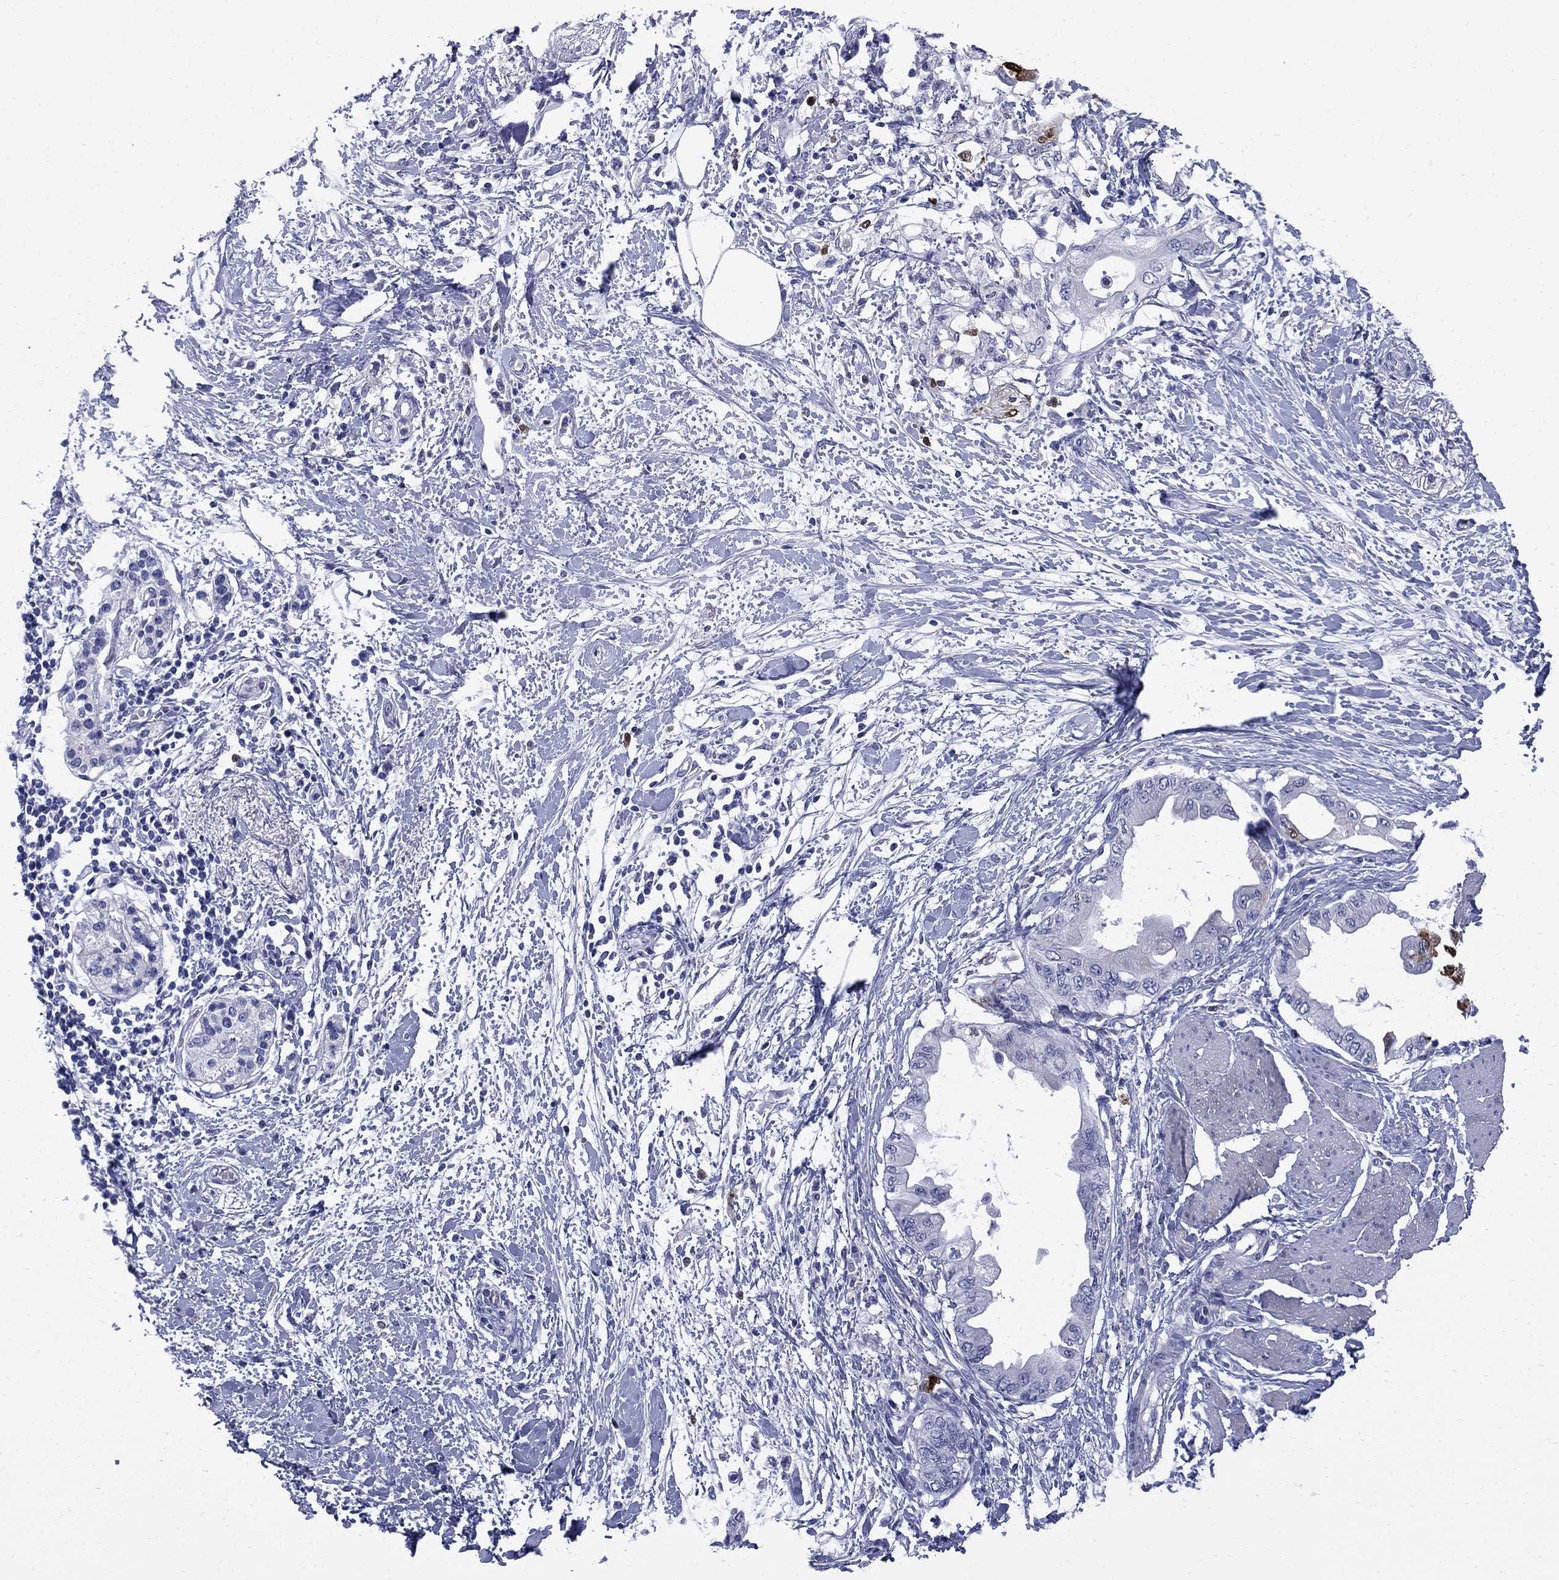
{"staining": {"intensity": "negative", "quantity": "none", "location": "none"}, "tissue": "pancreatic cancer", "cell_type": "Tumor cells", "image_type": "cancer", "snomed": [{"axis": "morphology", "description": "Normal tissue, NOS"}, {"axis": "morphology", "description": "Adenocarcinoma, NOS"}, {"axis": "topography", "description": "Pancreas"}, {"axis": "topography", "description": "Duodenum"}], "caption": "High power microscopy image of an IHC image of adenocarcinoma (pancreatic), revealing no significant positivity in tumor cells.", "gene": "SERPINB2", "patient": {"sex": "female", "age": 60}}